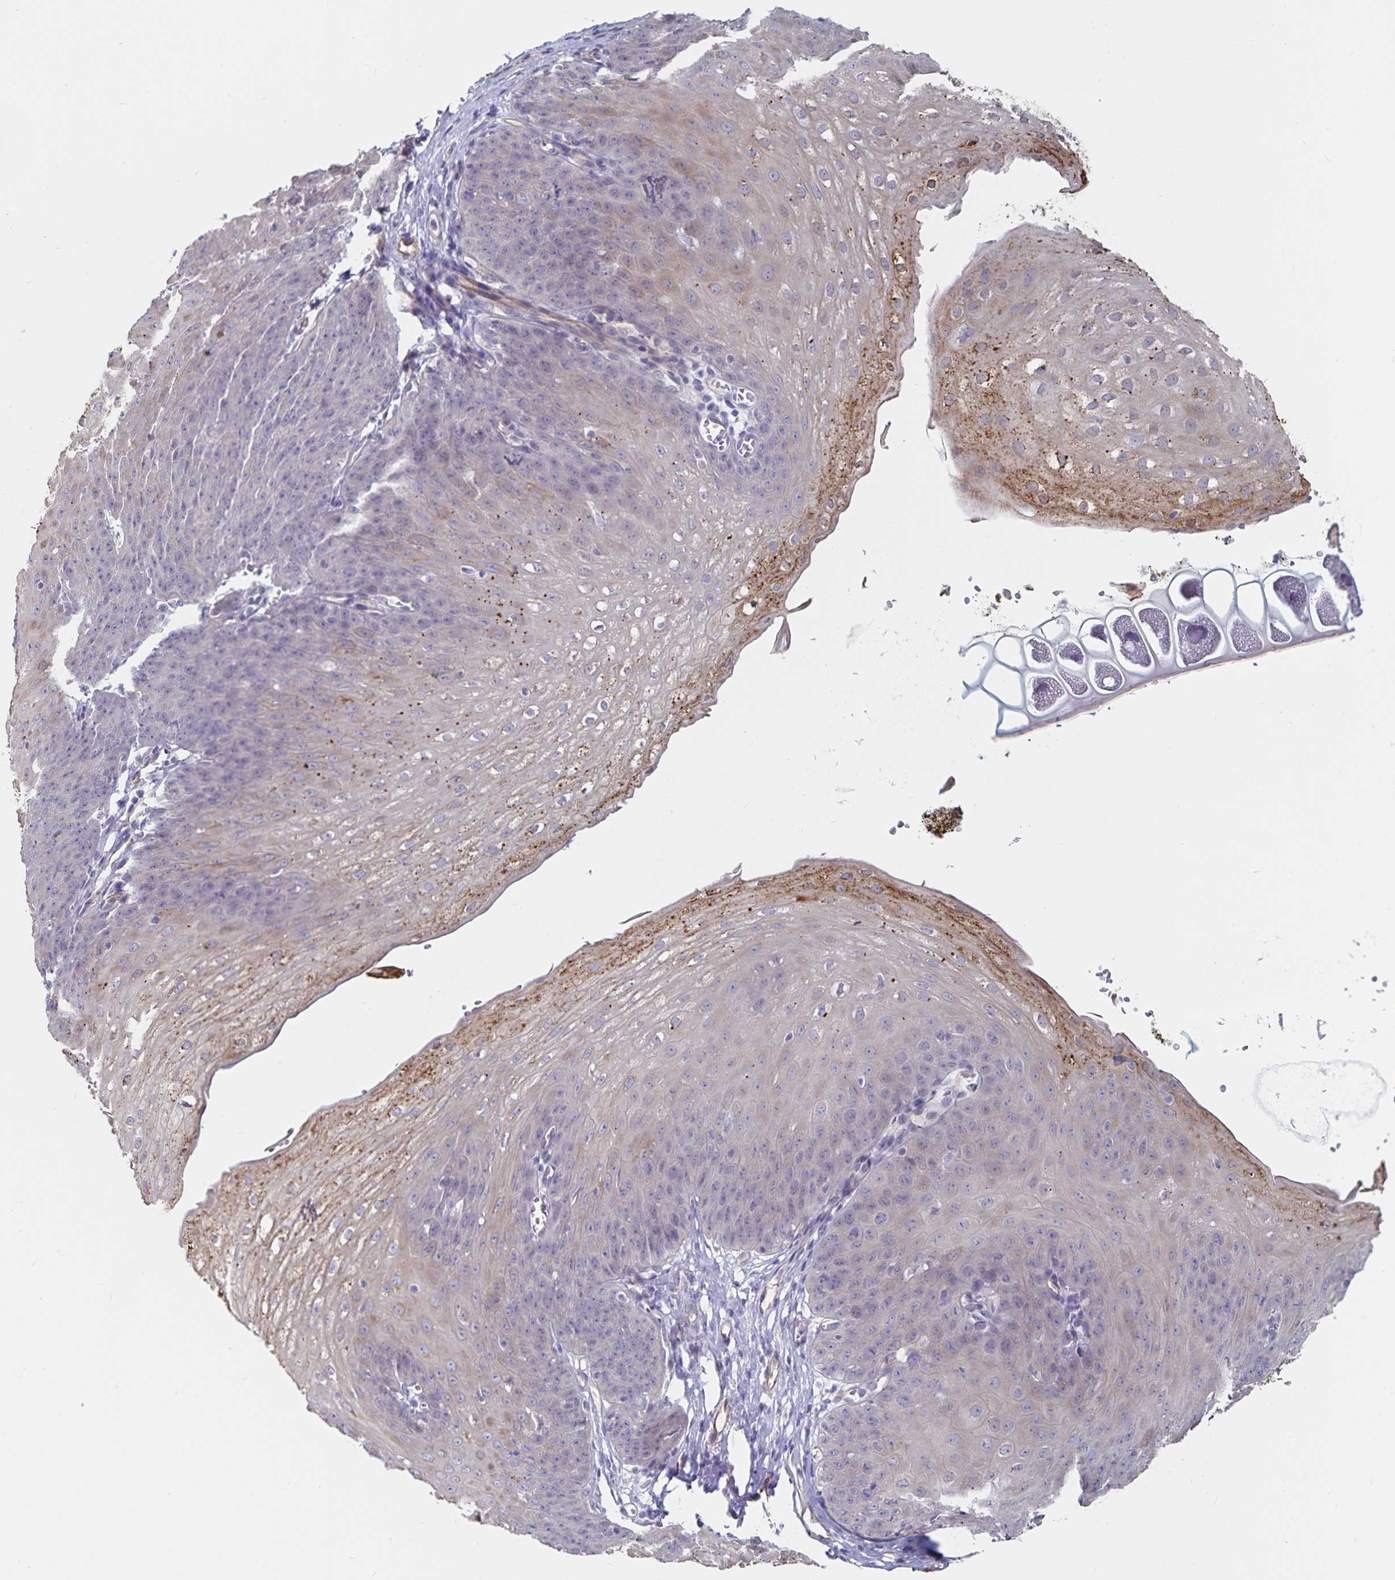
{"staining": {"intensity": "moderate", "quantity": "<25%", "location": "cytoplasmic/membranous"}, "tissue": "esophagus", "cell_type": "Squamous epithelial cells", "image_type": "normal", "snomed": [{"axis": "morphology", "description": "Normal tissue, NOS"}, {"axis": "topography", "description": "Esophagus"}], "caption": "Protein expression analysis of unremarkable human esophagus reveals moderate cytoplasmic/membranous positivity in about <25% of squamous epithelial cells.", "gene": "SSTR1", "patient": {"sex": "male", "age": 71}}